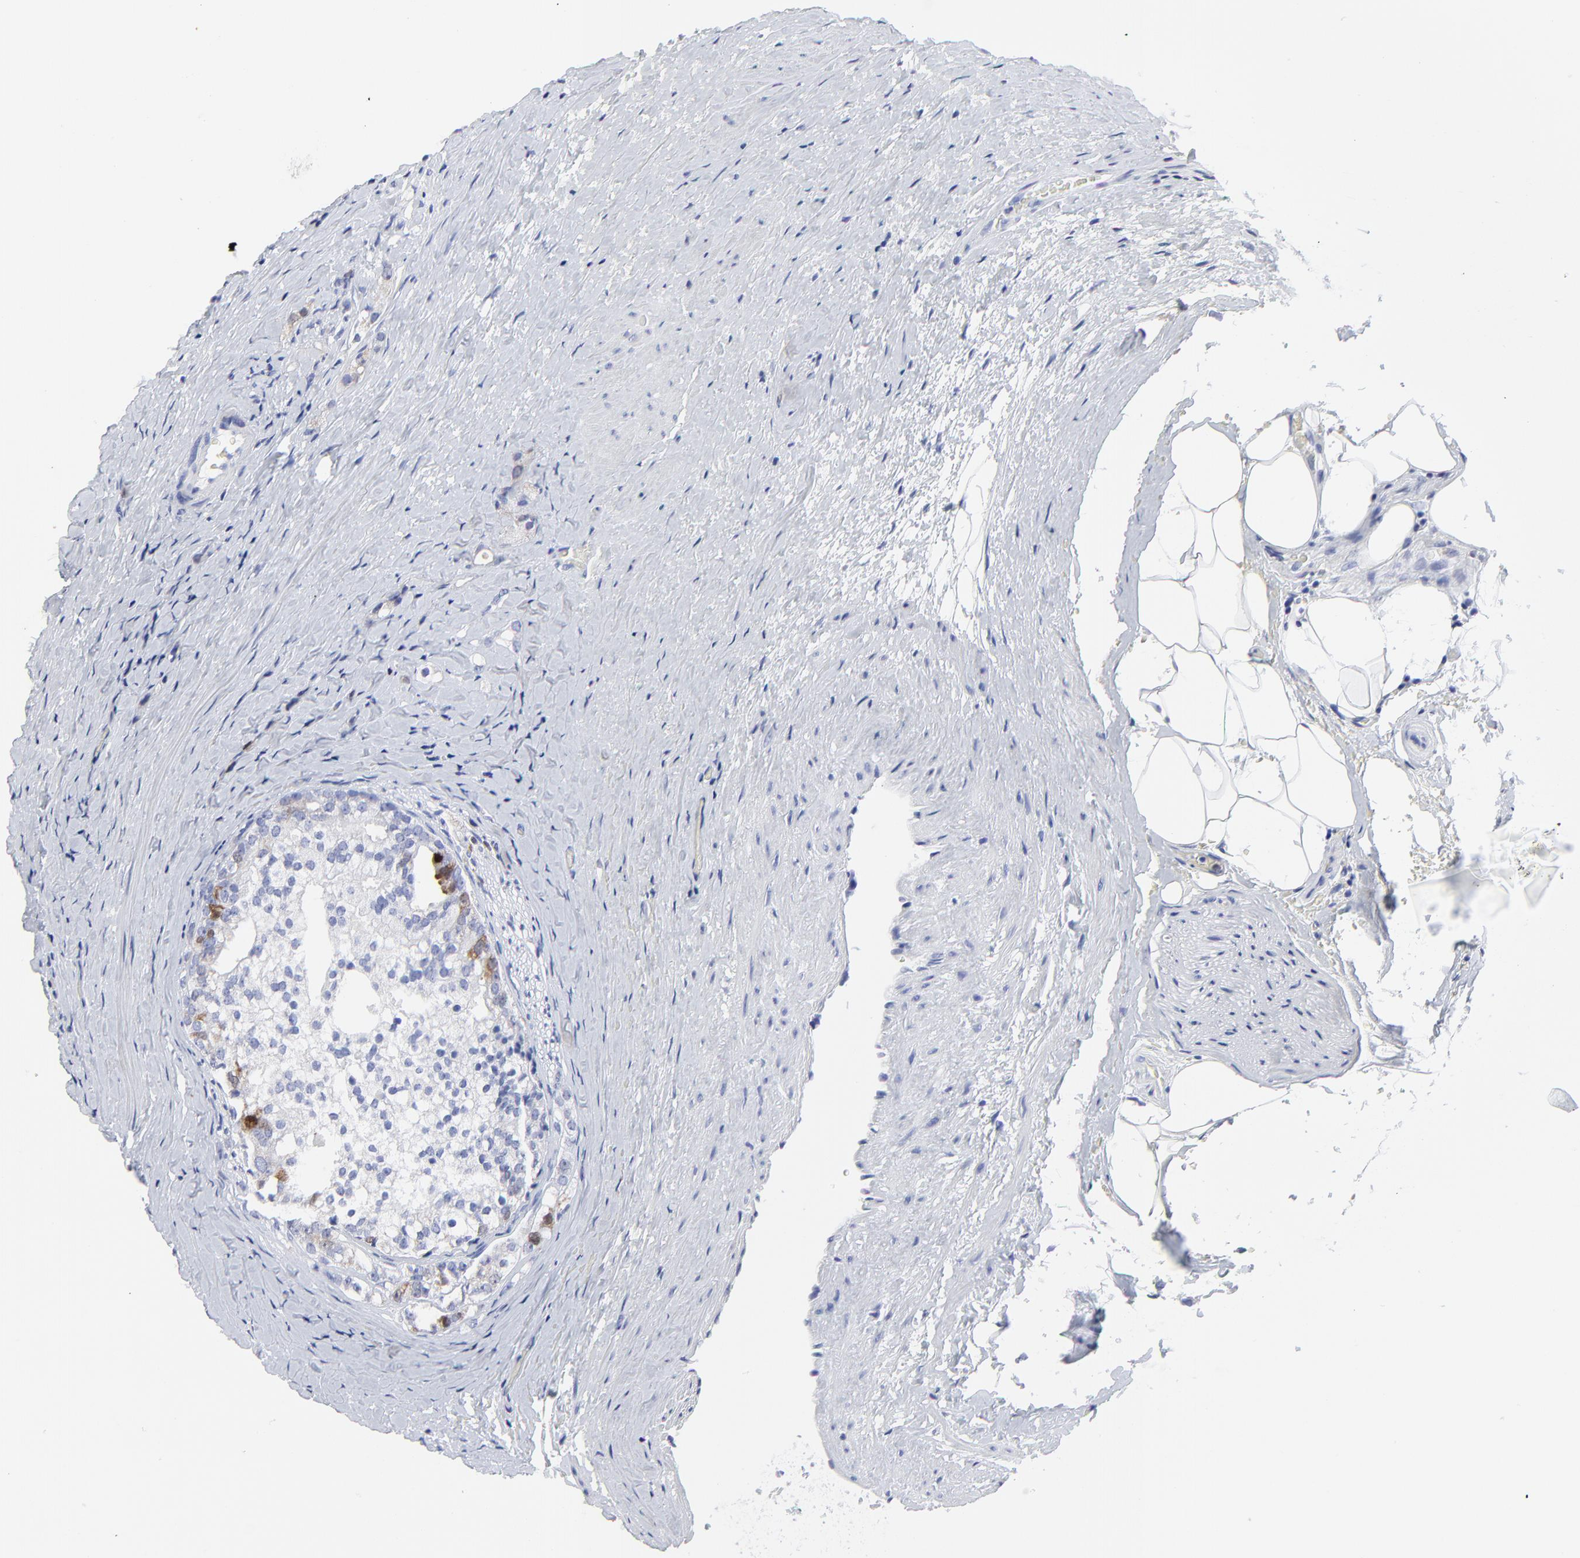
{"staining": {"intensity": "weak", "quantity": "<25%", "location": "cytoplasmic/membranous"}, "tissue": "prostate cancer", "cell_type": "Tumor cells", "image_type": "cancer", "snomed": [{"axis": "morphology", "description": "Adenocarcinoma, Medium grade"}, {"axis": "topography", "description": "Prostate"}], "caption": "Immunohistochemistry (IHC) micrograph of human prostate cancer stained for a protein (brown), which shows no expression in tumor cells.", "gene": "NCAPH", "patient": {"sex": "male", "age": 59}}